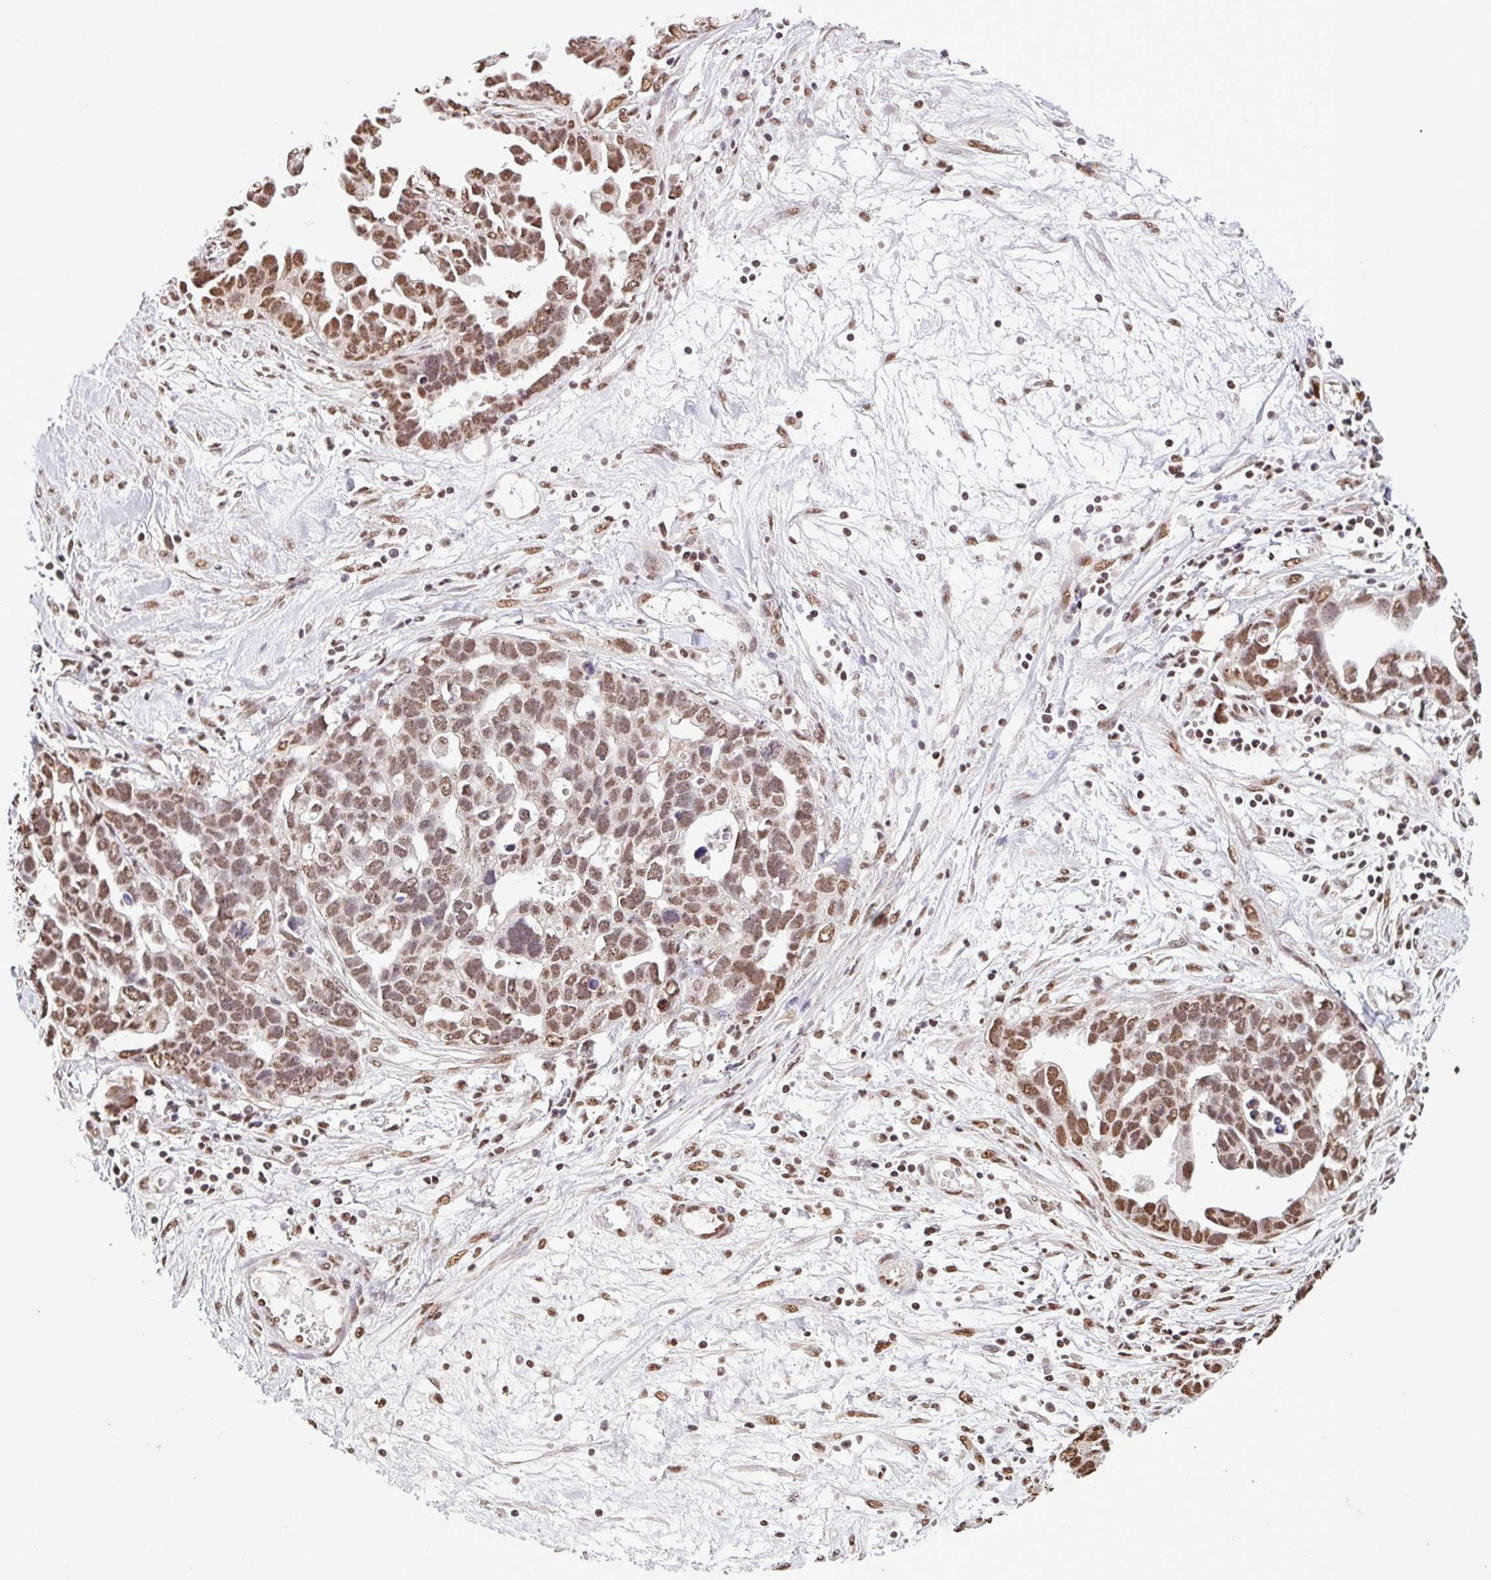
{"staining": {"intensity": "moderate", "quantity": ">75%", "location": "nuclear"}, "tissue": "ovarian cancer", "cell_type": "Tumor cells", "image_type": "cancer", "snomed": [{"axis": "morphology", "description": "Cystadenocarcinoma, serous, NOS"}, {"axis": "topography", "description": "Ovary"}], "caption": "This photomicrograph shows immunohistochemistry (IHC) staining of human ovarian serous cystadenocarcinoma, with medium moderate nuclear positivity in approximately >75% of tumor cells.", "gene": "BICRA", "patient": {"sex": "female", "age": 54}}